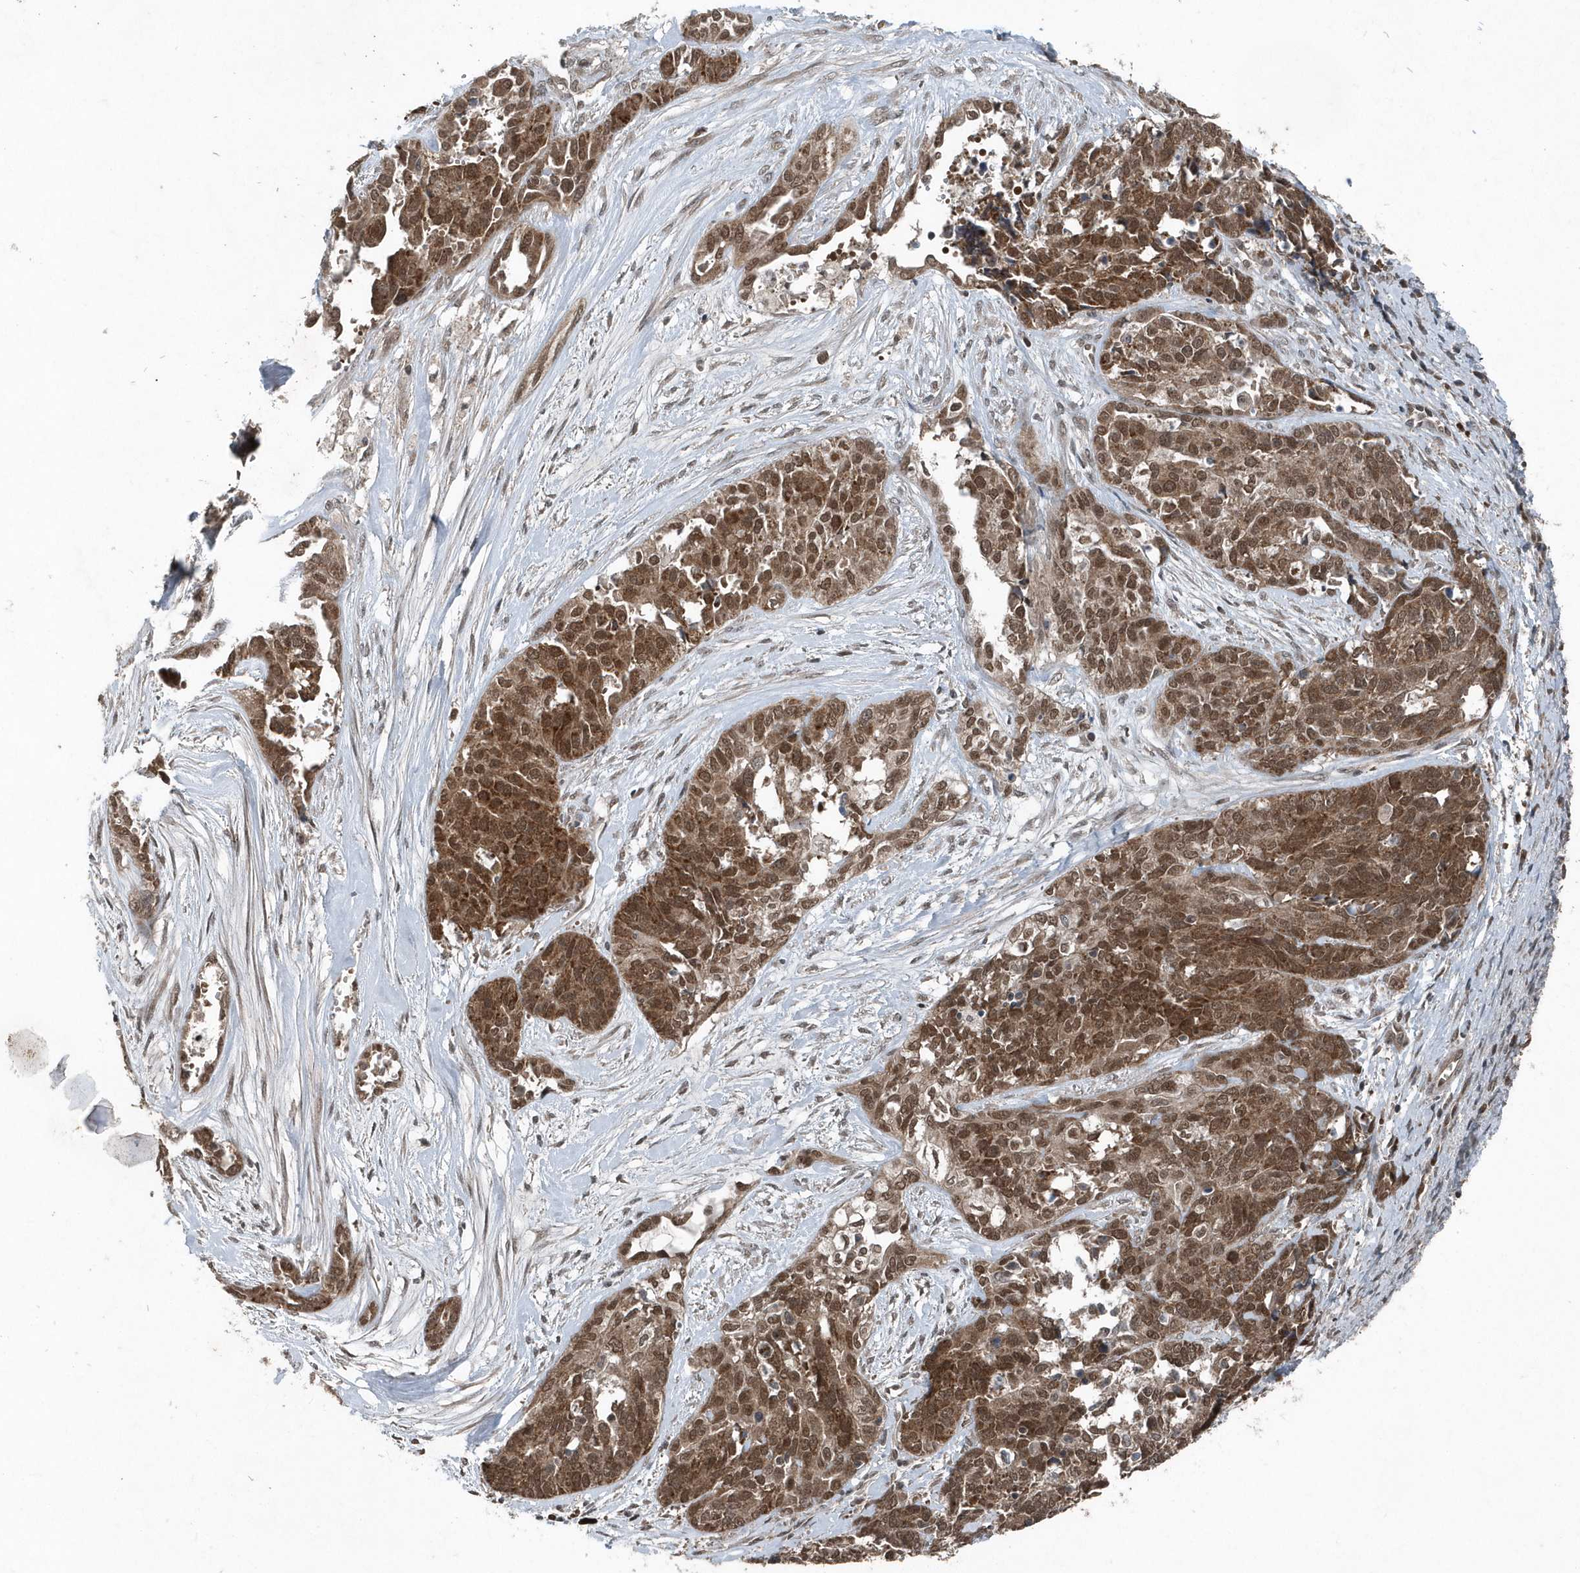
{"staining": {"intensity": "moderate", "quantity": ">75%", "location": "cytoplasmic/membranous,nuclear"}, "tissue": "ovarian cancer", "cell_type": "Tumor cells", "image_type": "cancer", "snomed": [{"axis": "morphology", "description": "Cystadenocarcinoma, serous, NOS"}, {"axis": "topography", "description": "Ovary"}], "caption": "A medium amount of moderate cytoplasmic/membranous and nuclear staining is seen in approximately >75% of tumor cells in ovarian cancer tissue. The staining is performed using DAB (3,3'-diaminobenzidine) brown chromogen to label protein expression. The nuclei are counter-stained blue using hematoxylin.", "gene": "QTRT2", "patient": {"sex": "female", "age": 44}}